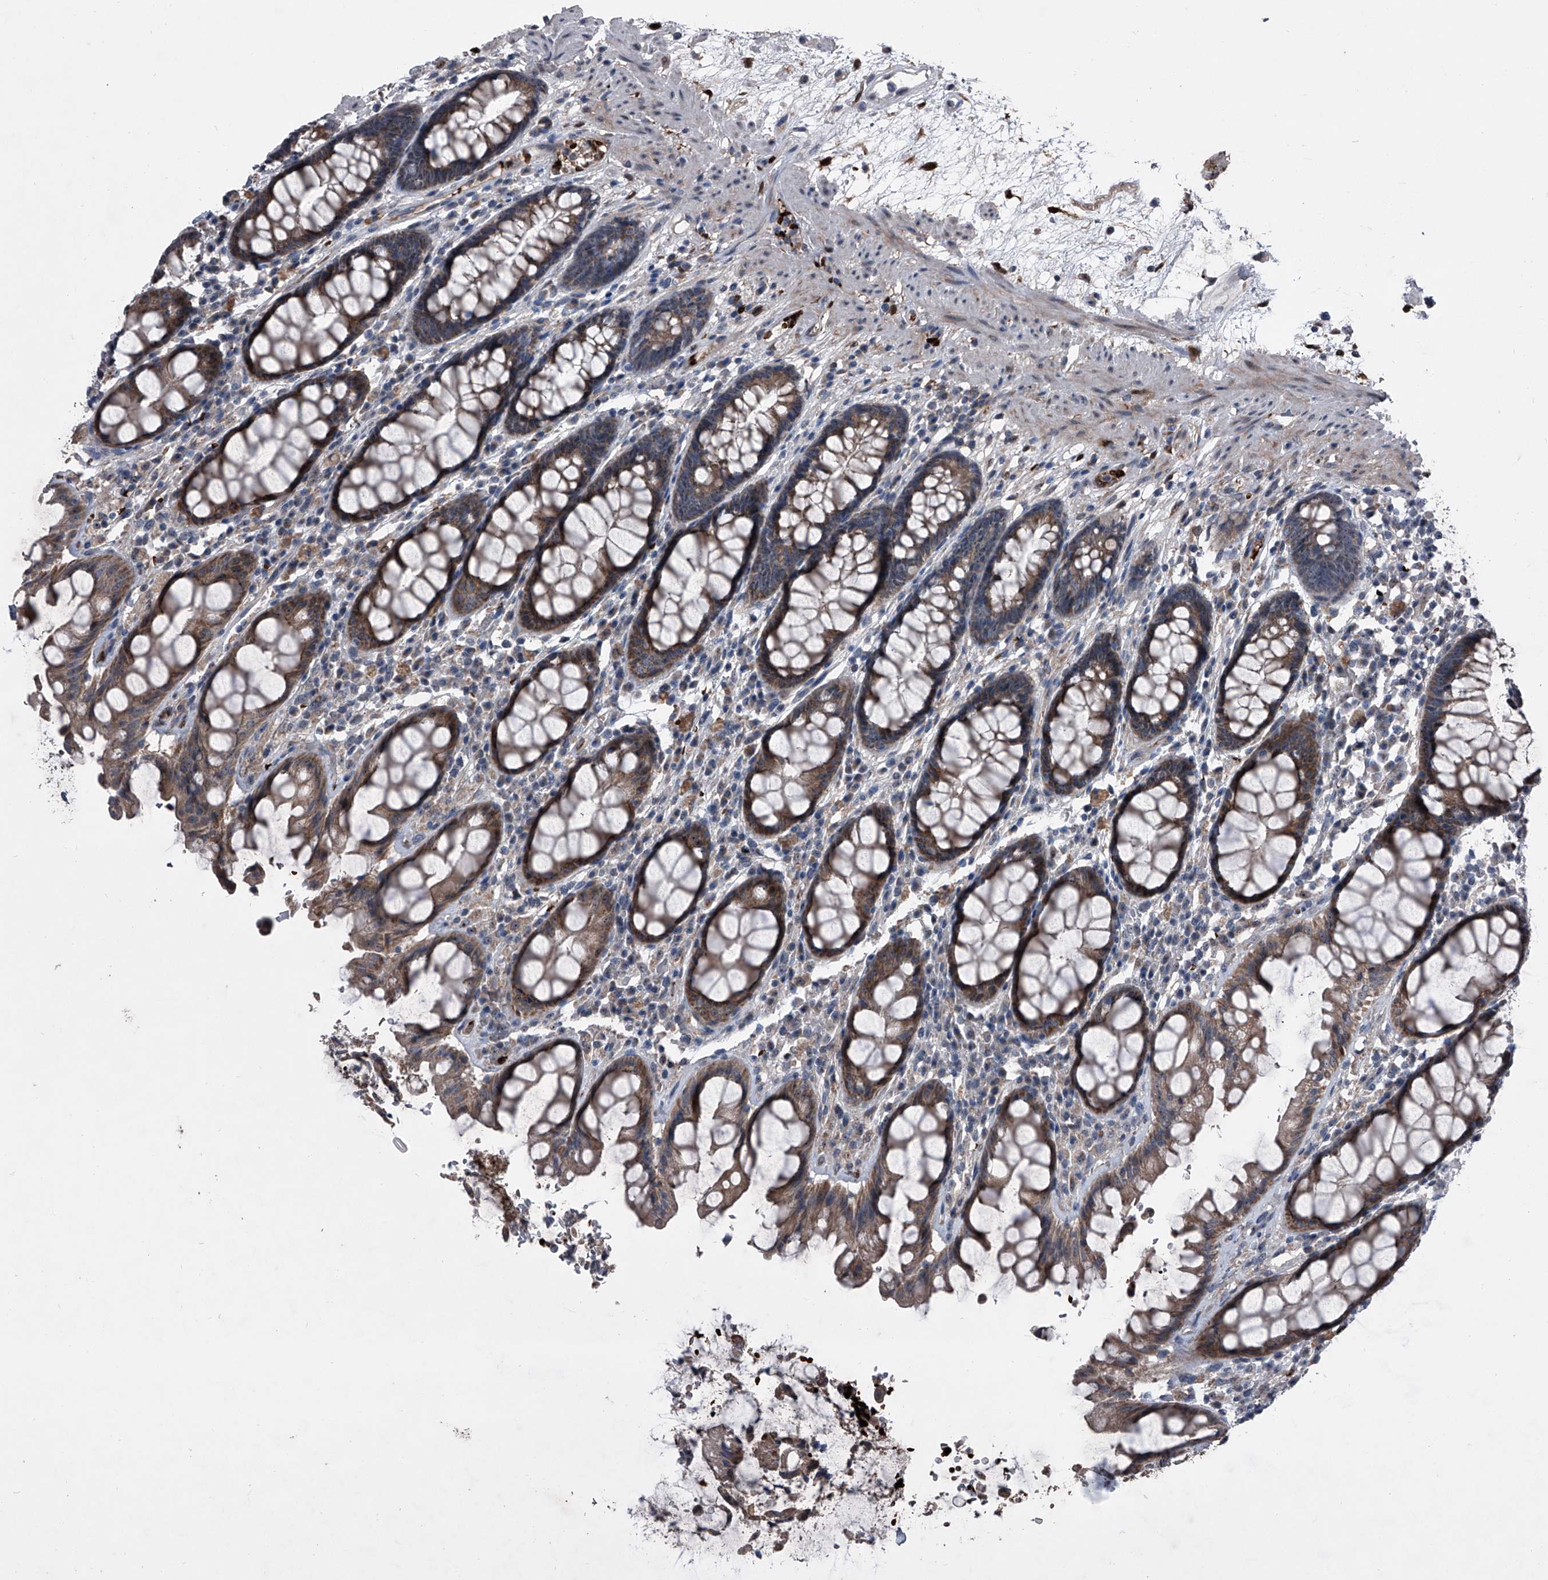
{"staining": {"intensity": "moderate", "quantity": ">75%", "location": "cytoplasmic/membranous"}, "tissue": "rectum", "cell_type": "Glandular cells", "image_type": "normal", "snomed": [{"axis": "morphology", "description": "Normal tissue, NOS"}, {"axis": "topography", "description": "Rectum"}], "caption": "Normal rectum was stained to show a protein in brown. There is medium levels of moderate cytoplasmic/membranous expression in approximately >75% of glandular cells.", "gene": "CEP85L", "patient": {"sex": "male", "age": 64}}